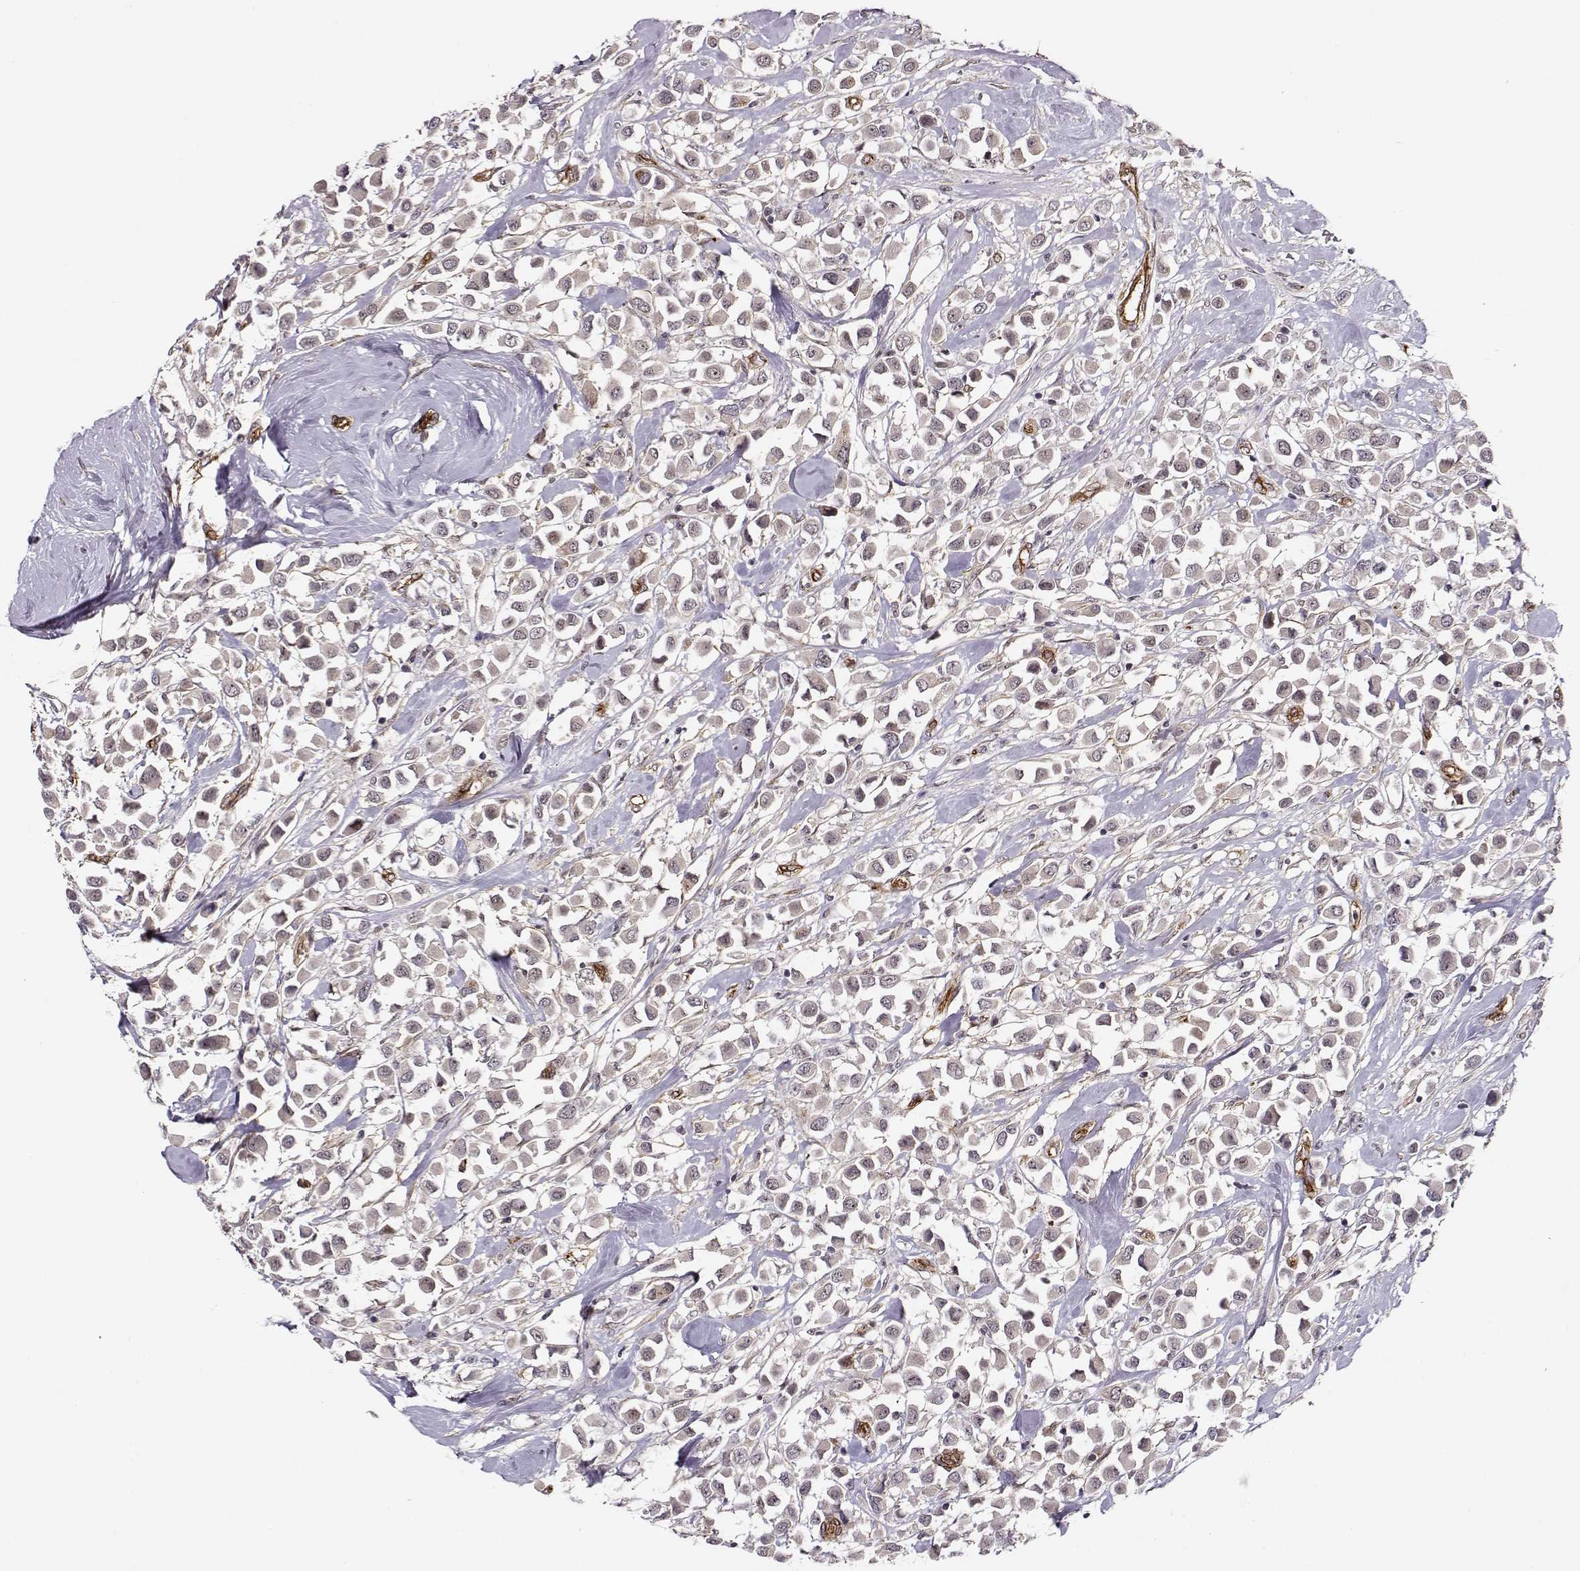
{"staining": {"intensity": "weak", "quantity": "<25%", "location": "cytoplasmic/membranous"}, "tissue": "breast cancer", "cell_type": "Tumor cells", "image_type": "cancer", "snomed": [{"axis": "morphology", "description": "Duct carcinoma"}, {"axis": "topography", "description": "Breast"}], "caption": "Histopathology image shows no protein expression in tumor cells of breast cancer tissue.", "gene": "CIR1", "patient": {"sex": "female", "age": 61}}